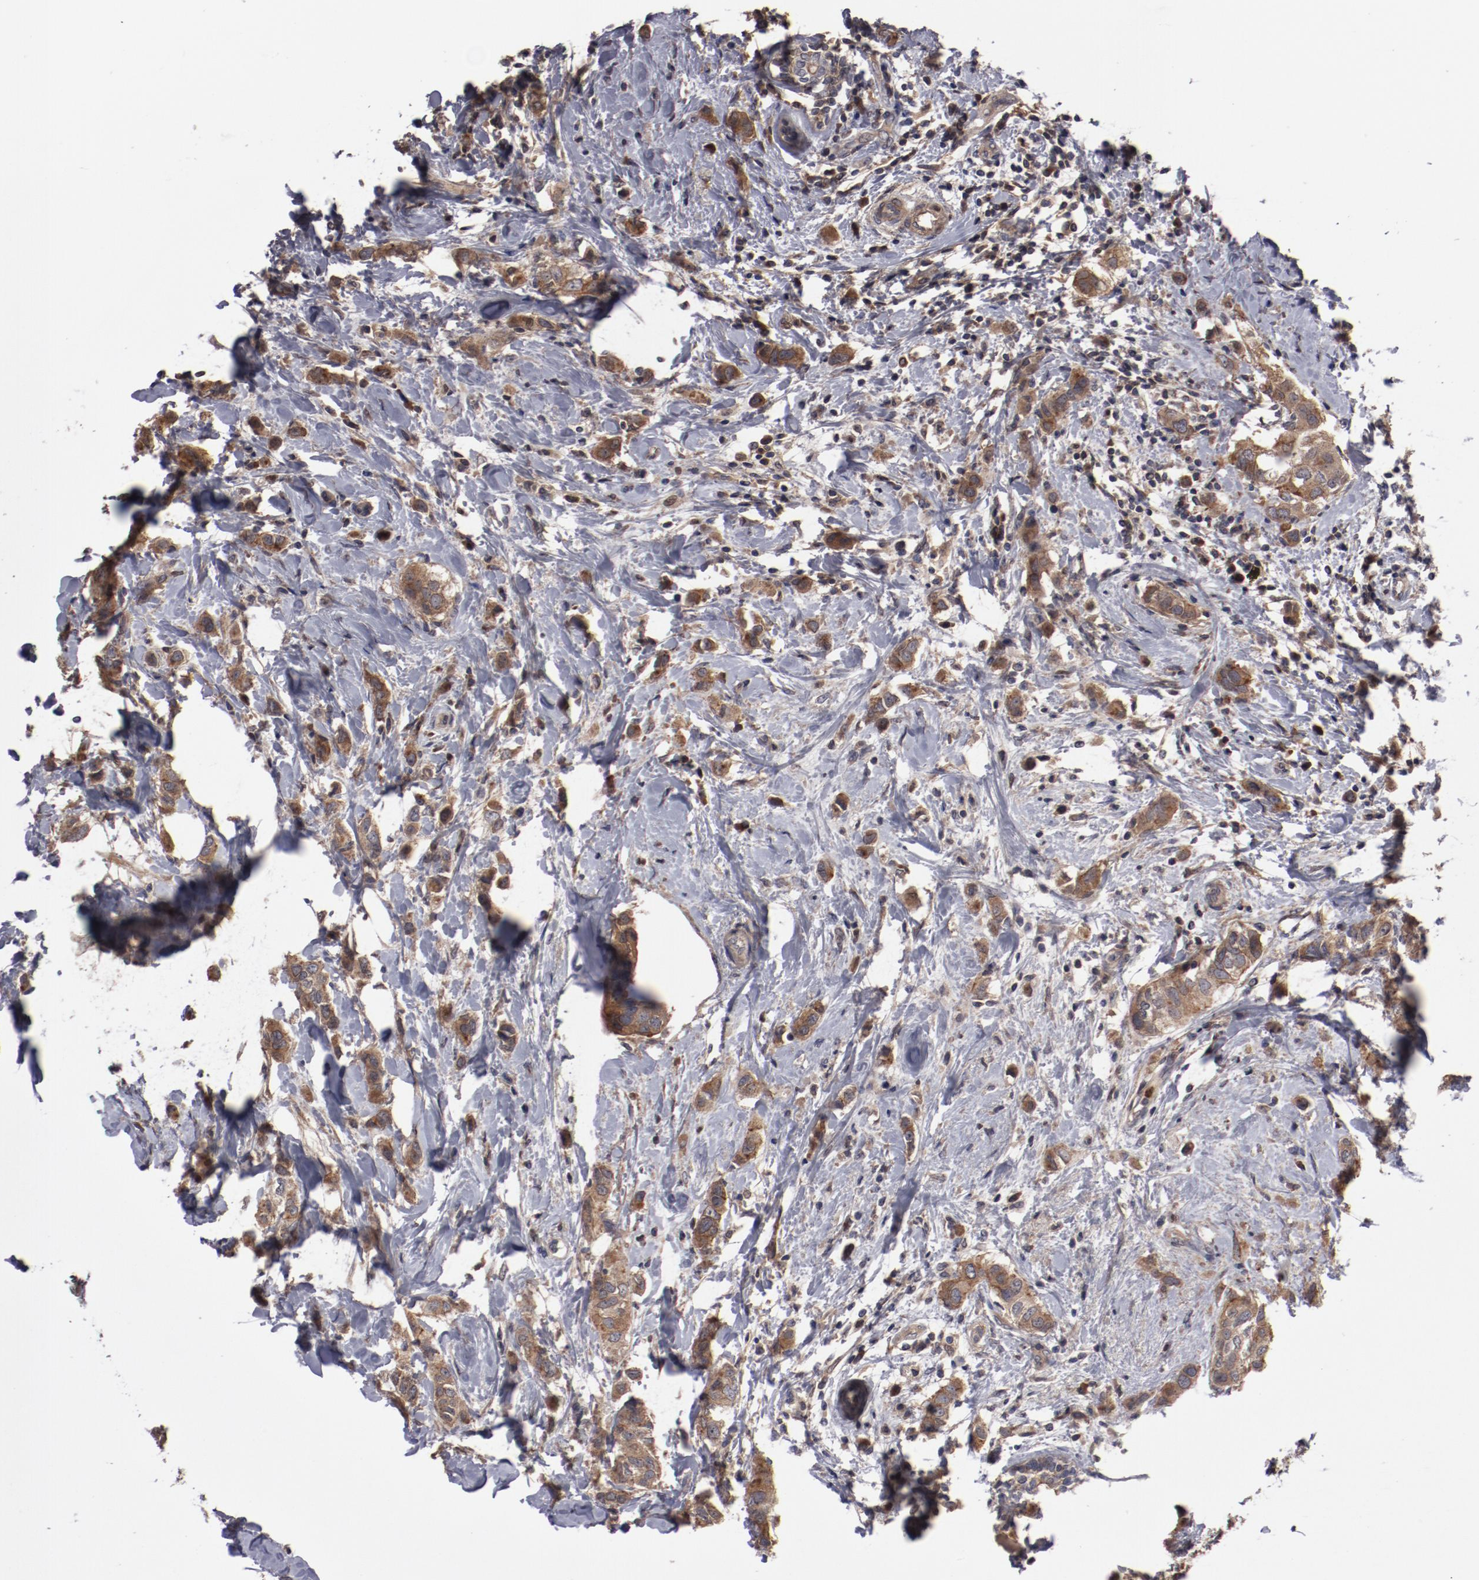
{"staining": {"intensity": "strong", "quantity": ">75%", "location": "cytoplasmic/membranous"}, "tissue": "breast cancer", "cell_type": "Tumor cells", "image_type": "cancer", "snomed": [{"axis": "morphology", "description": "Normal tissue, NOS"}, {"axis": "morphology", "description": "Duct carcinoma"}, {"axis": "topography", "description": "Breast"}], "caption": "Immunohistochemistry (IHC) (DAB (3,3'-diaminobenzidine)) staining of breast cancer exhibits strong cytoplasmic/membranous protein expression in approximately >75% of tumor cells.", "gene": "SERPINA7", "patient": {"sex": "female", "age": 50}}